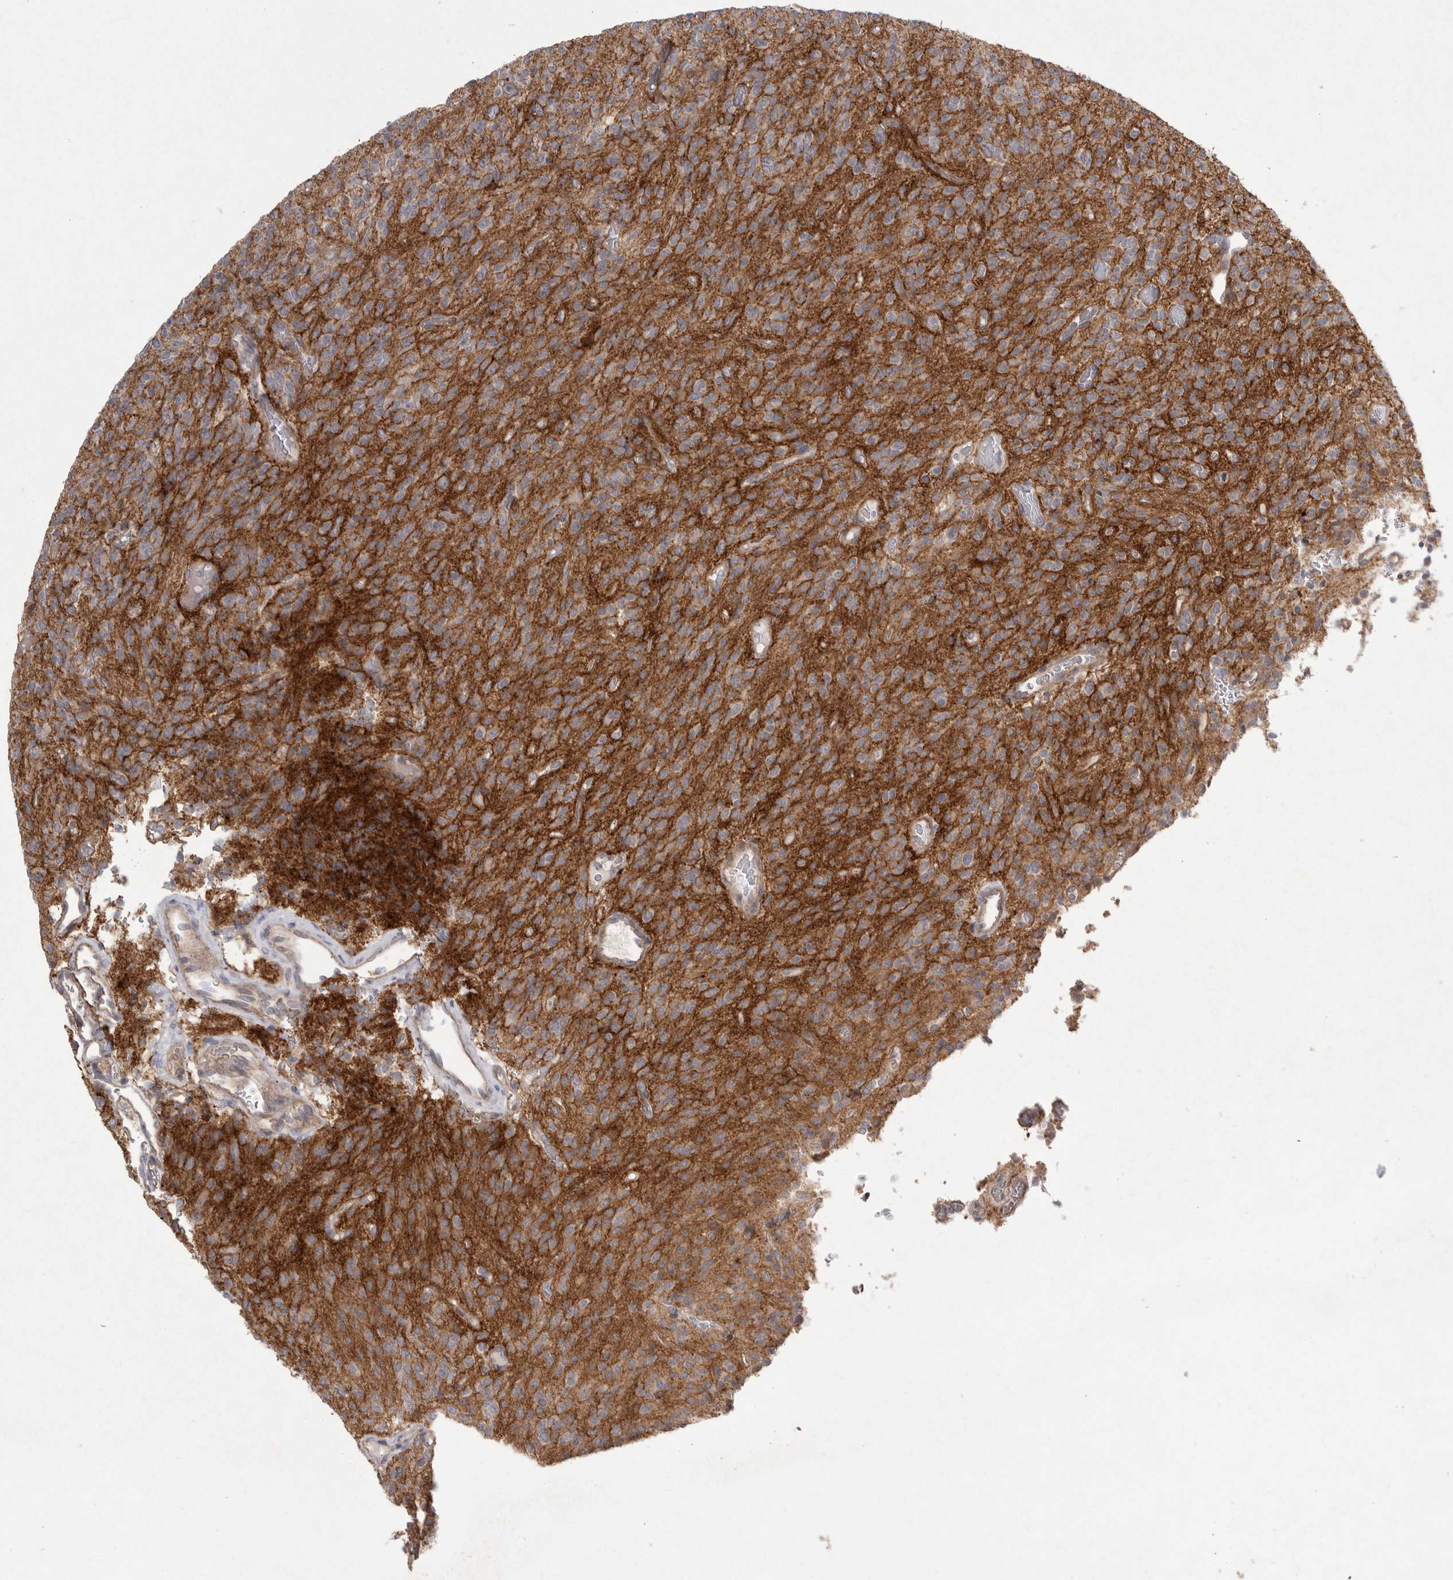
{"staining": {"intensity": "weak", "quantity": ">75%", "location": "cytoplasmic/membranous"}, "tissue": "glioma", "cell_type": "Tumor cells", "image_type": "cancer", "snomed": [{"axis": "morphology", "description": "Glioma, malignant, High grade"}, {"axis": "topography", "description": "Brain"}], "caption": "This is a histology image of IHC staining of glioma, which shows weak positivity in the cytoplasmic/membranous of tumor cells.", "gene": "VANGL2", "patient": {"sex": "male", "age": 34}}